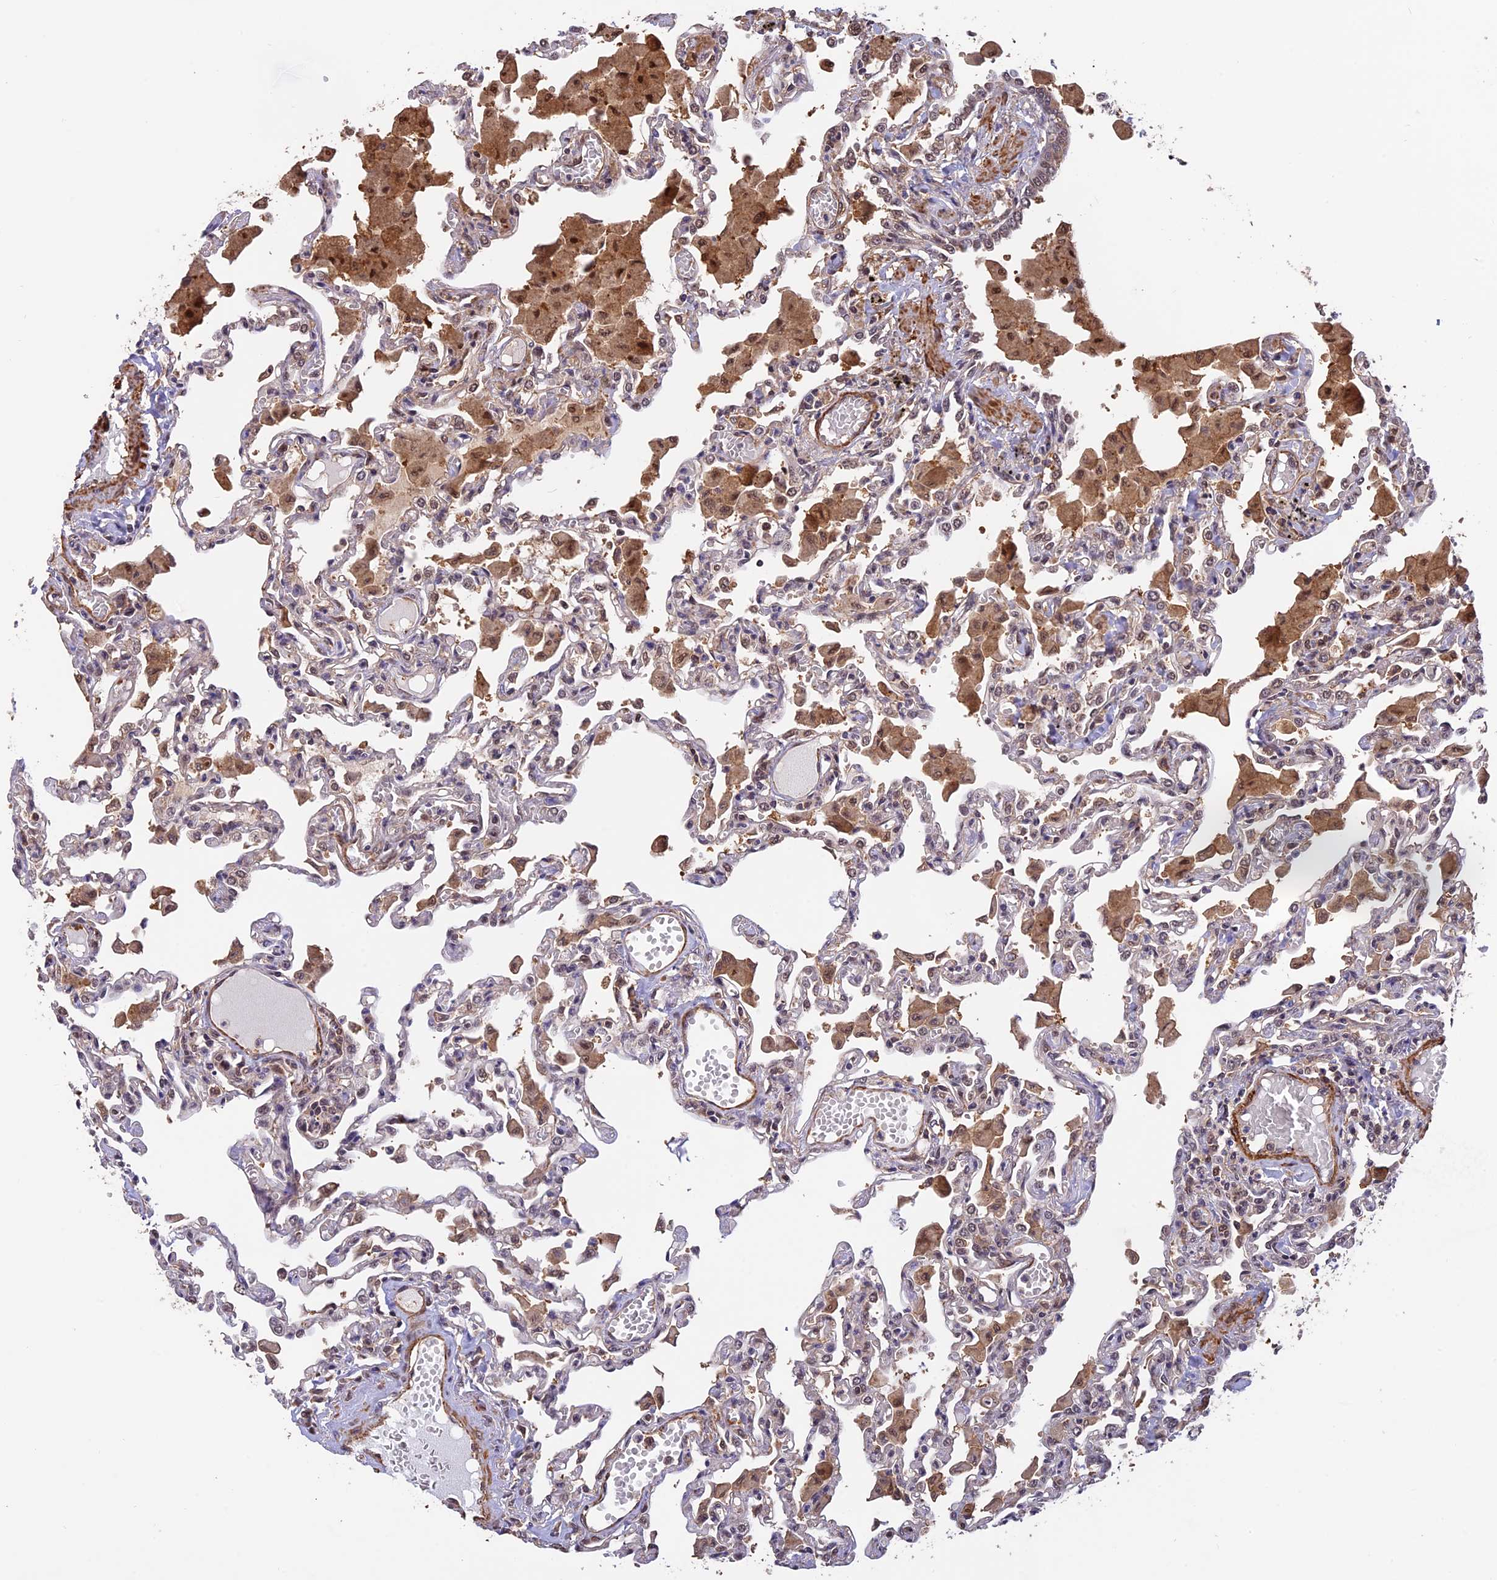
{"staining": {"intensity": "negative", "quantity": "none", "location": "none"}, "tissue": "lung", "cell_type": "Alveolar cells", "image_type": "normal", "snomed": [{"axis": "morphology", "description": "Normal tissue, NOS"}, {"axis": "topography", "description": "Bronchus"}, {"axis": "topography", "description": "Lung"}], "caption": "Human lung stained for a protein using immunohistochemistry displays no staining in alveolar cells.", "gene": "PSMB3", "patient": {"sex": "female", "age": 49}}